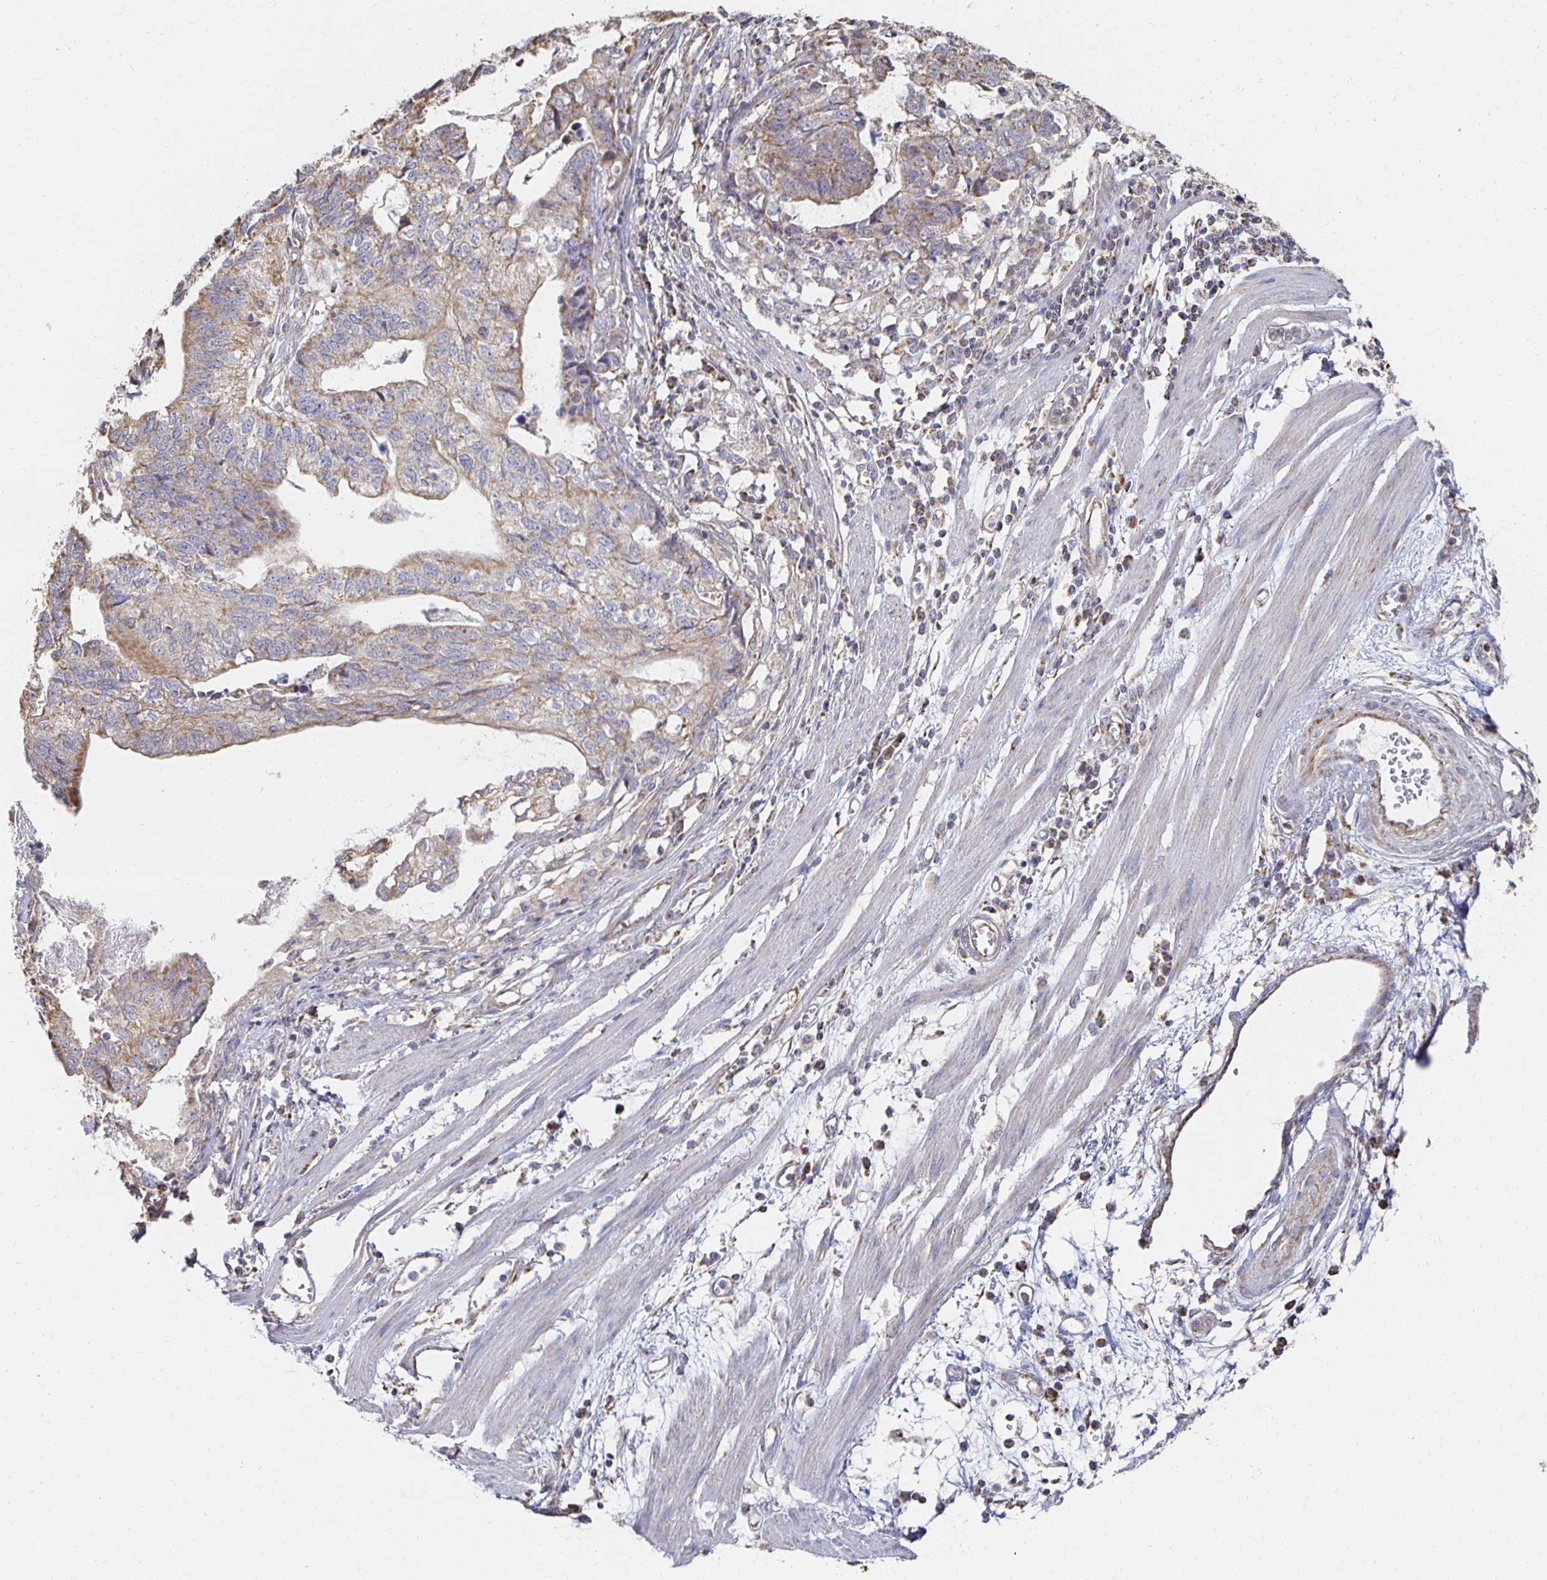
{"staining": {"intensity": "weak", "quantity": "<25%", "location": "cytoplasmic/membranous"}, "tissue": "stomach cancer", "cell_type": "Tumor cells", "image_type": "cancer", "snomed": [{"axis": "morphology", "description": "Adenocarcinoma, NOS"}, {"axis": "topography", "description": "Stomach, upper"}], "caption": "Immunohistochemical staining of adenocarcinoma (stomach) reveals no significant expression in tumor cells.", "gene": "NKX2-8", "patient": {"sex": "female", "age": 67}}